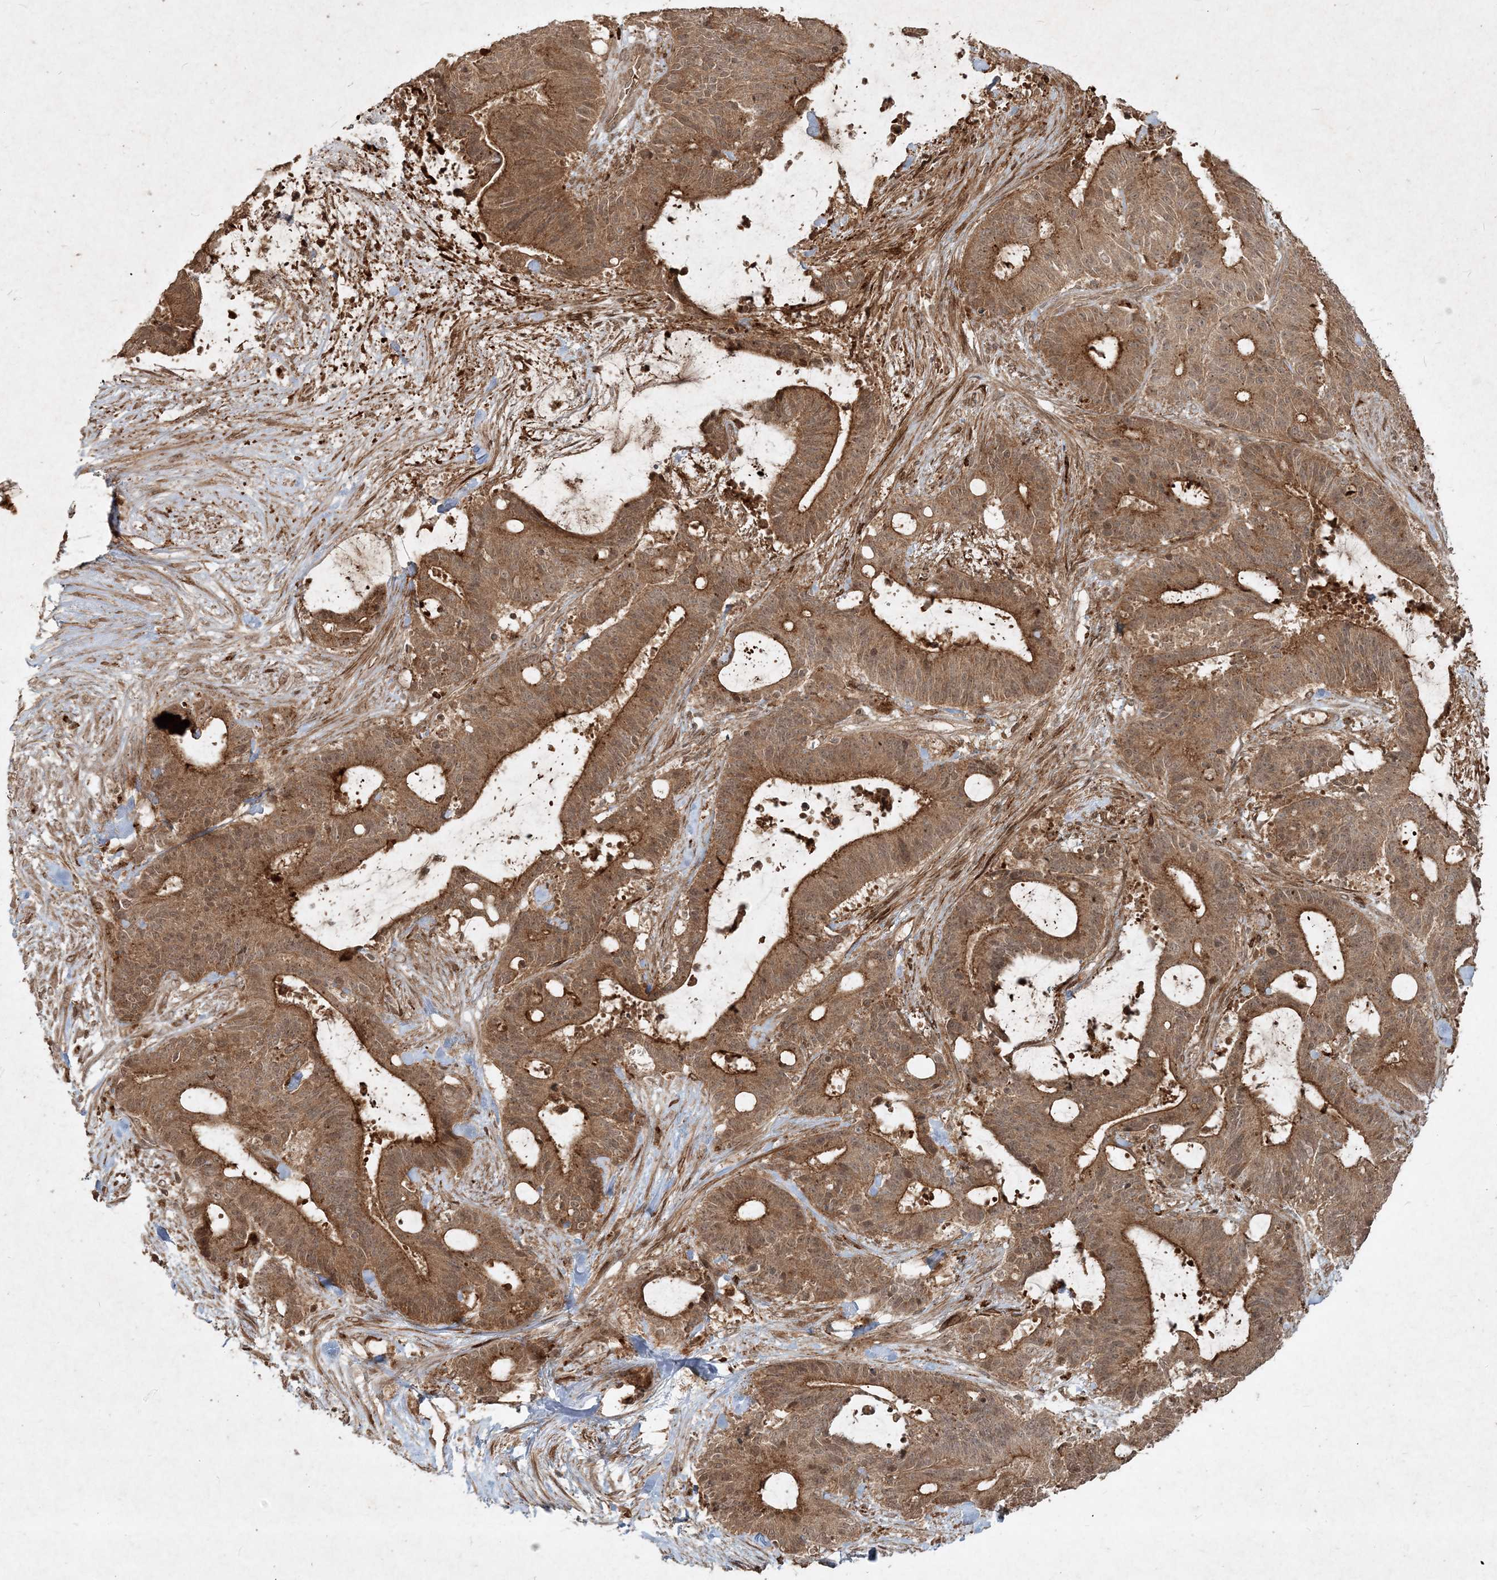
{"staining": {"intensity": "moderate", "quantity": ">75%", "location": "cytoplasmic/membranous,nuclear"}, "tissue": "liver cancer", "cell_type": "Tumor cells", "image_type": "cancer", "snomed": [{"axis": "morphology", "description": "Normal tissue, NOS"}, {"axis": "morphology", "description": "Cholangiocarcinoma"}, {"axis": "topography", "description": "Liver"}, {"axis": "topography", "description": "Peripheral nerve tissue"}], "caption": "Moderate cytoplasmic/membranous and nuclear staining is present in approximately >75% of tumor cells in liver cancer (cholangiocarcinoma).", "gene": "NARS1", "patient": {"sex": "female", "age": 73}}